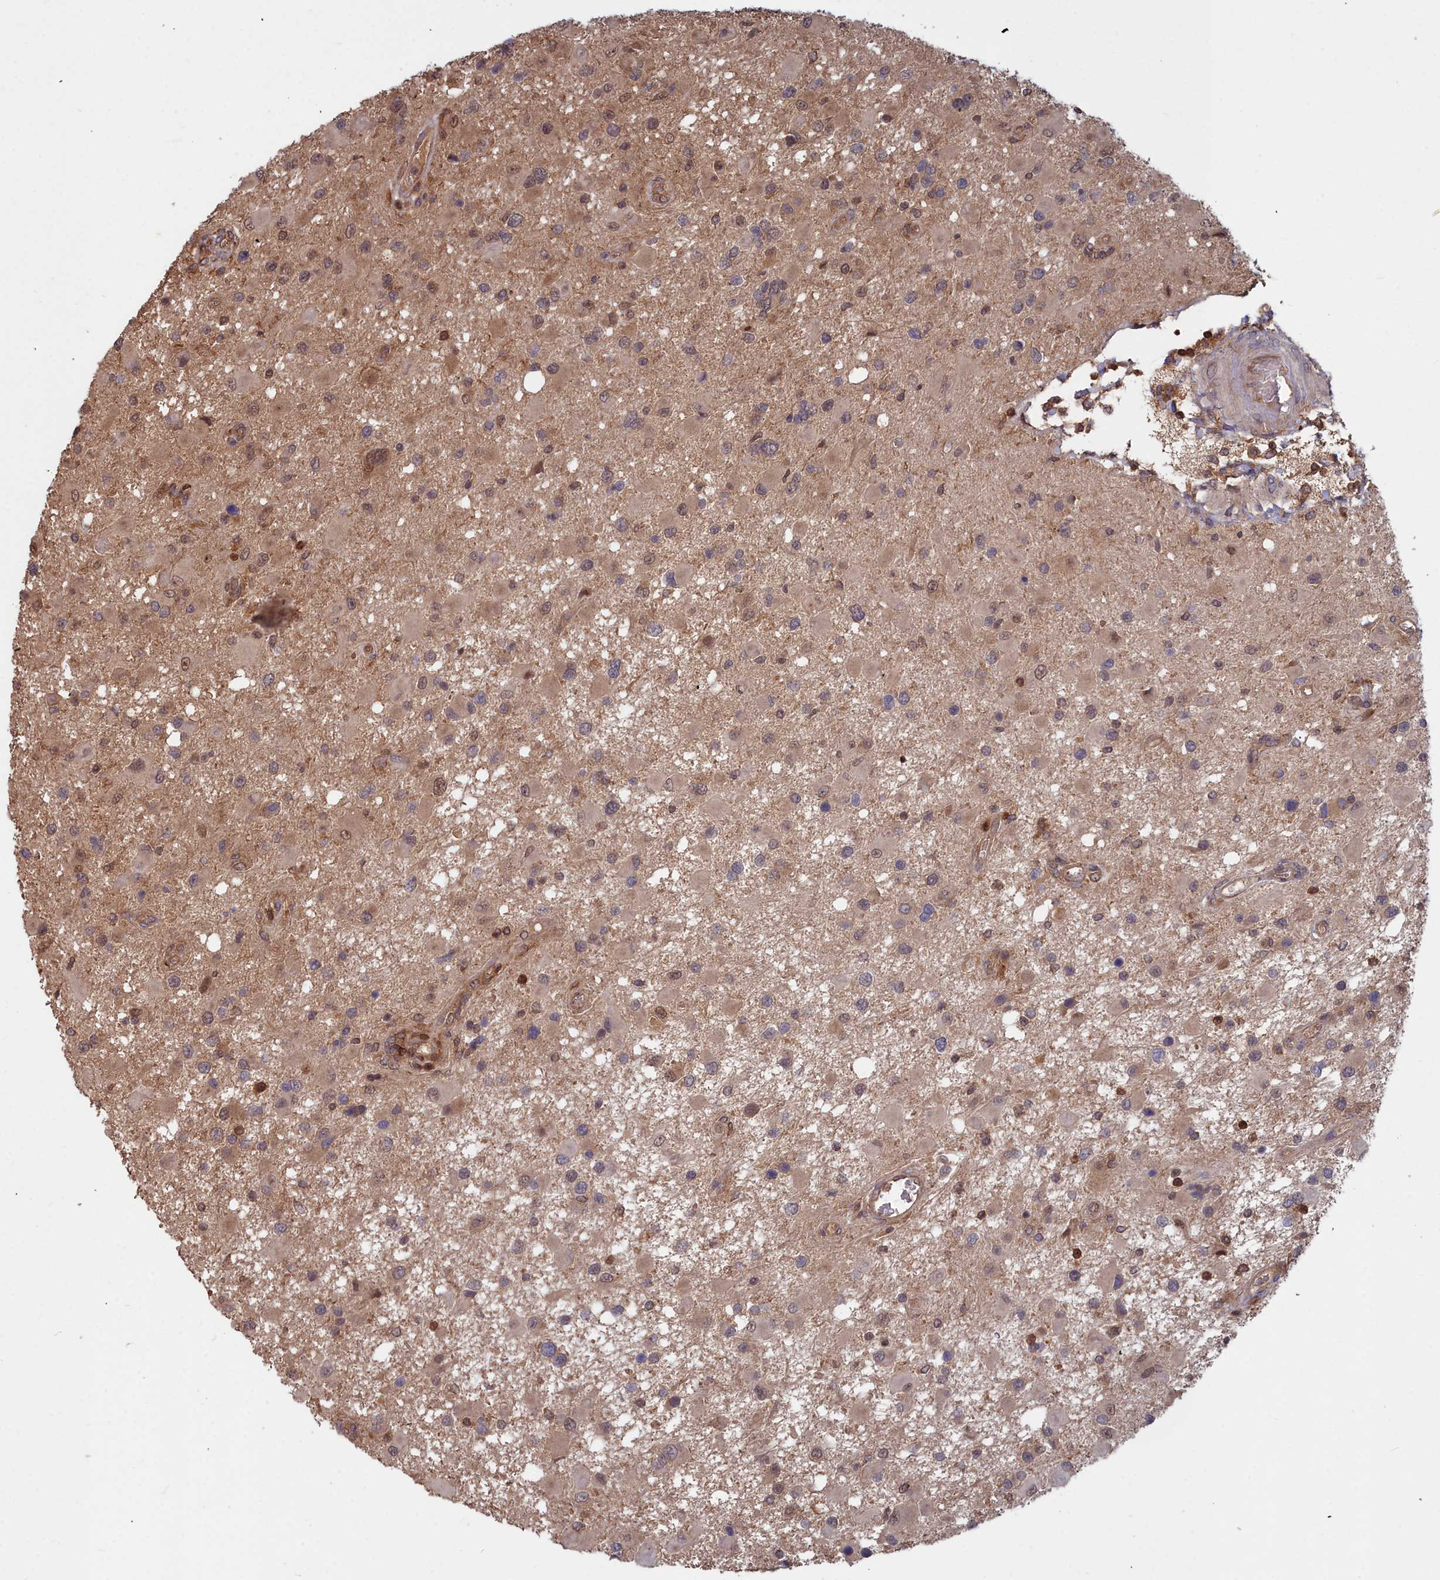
{"staining": {"intensity": "weak", "quantity": ">75%", "location": "cytoplasmic/membranous,nuclear"}, "tissue": "glioma", "cell_type": "Tumor cells", "image_type": "cancer", "snomed": [{"axis": "morphology", "description": "Glioma, malignant, High grade"}, {"axis": "topography", "description": "Brain"}], "caption": "Approximately >75% of tumor cells in human malignant high-grade glioma demonstrate weak cytoplasmic/membranous and nuclear protein expression as visualized by brown immunohistochemical staining.", "gene": "GFRA2", "patient": {"sex": "male", "age": 53}}